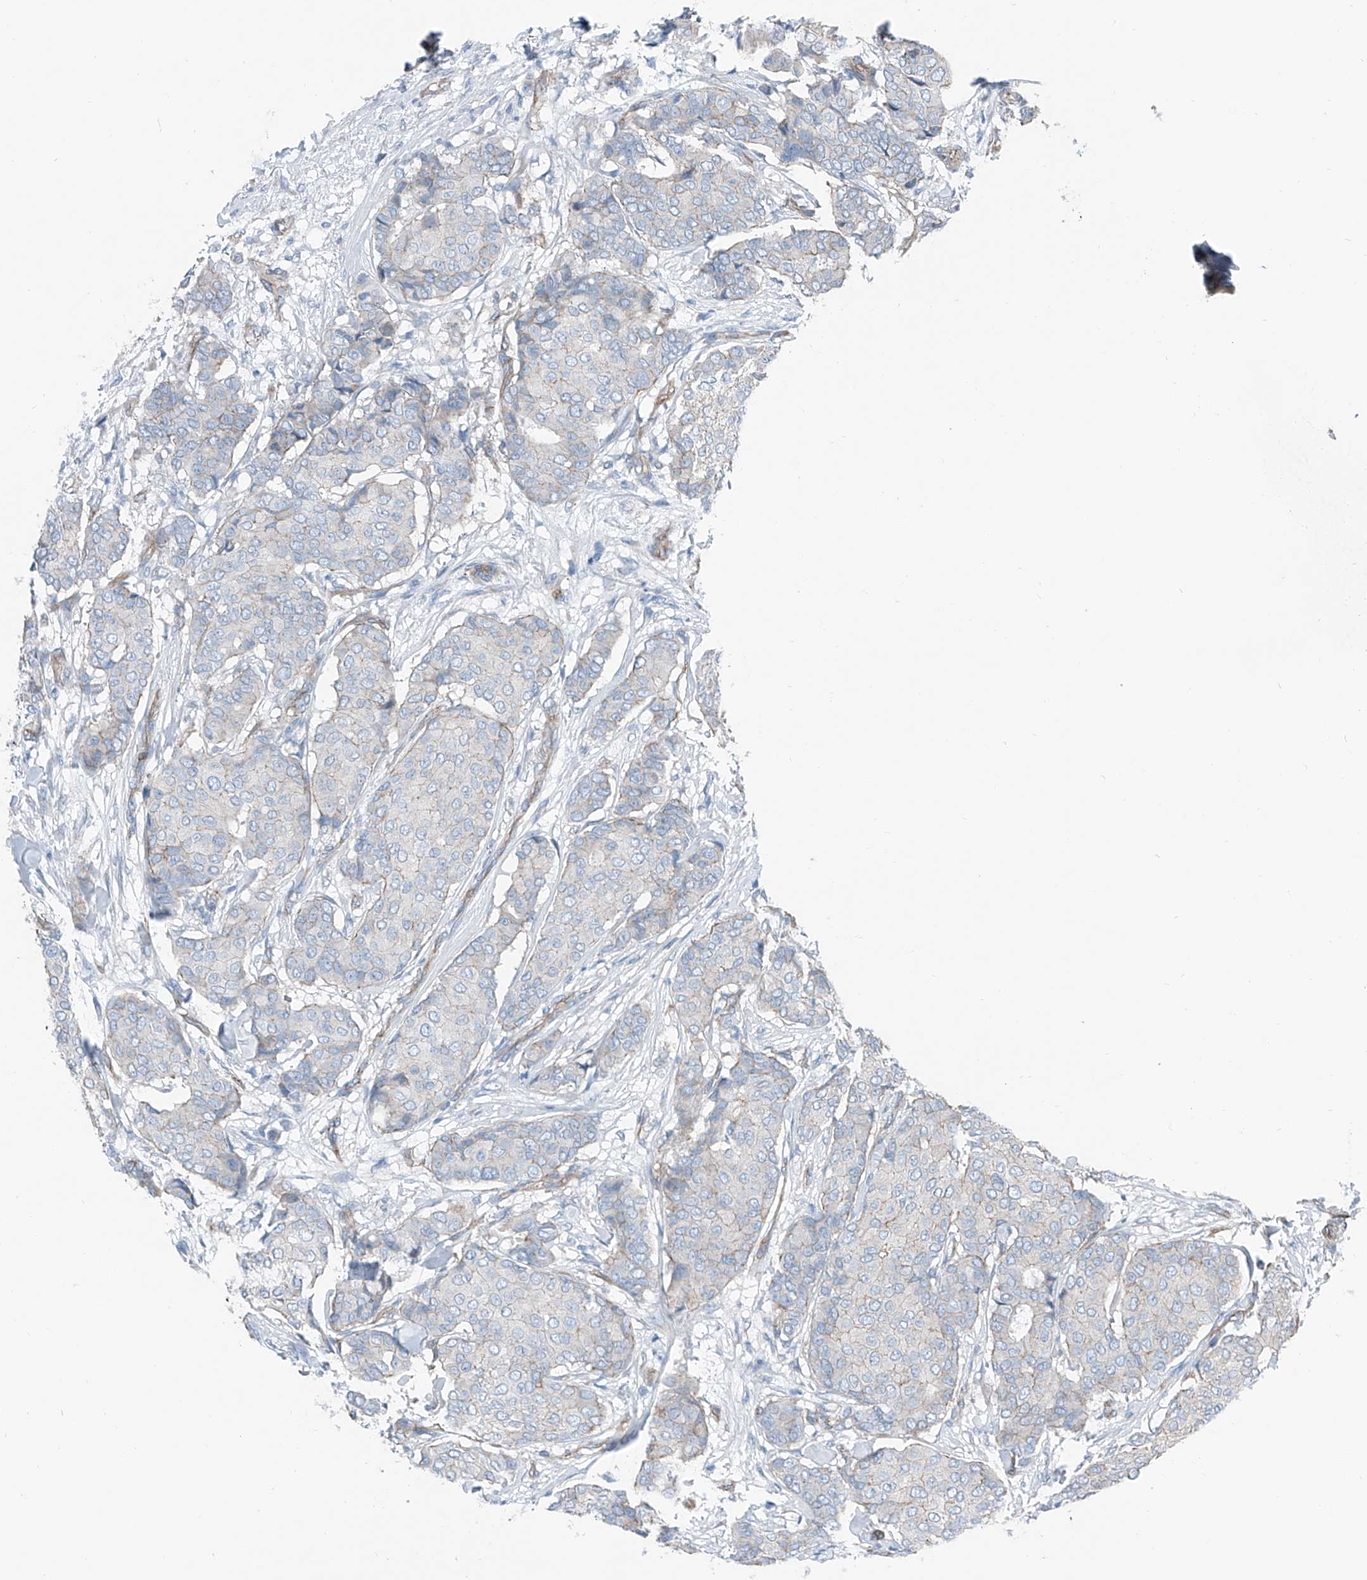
{"staining": {"intensity": "negative", "quantity": "none", "location": "none"}, "tissue": "breast cancer", "cell_type": "Tumor cells", "image_type": "cancer", "snomed": [{"axis": "morphology", "description": "Duct carcinoma"}, {"axis": "topography", "description": "Breast"}], "caption": "An image of human breast cancer (infiltrating ductal carcinoma) is negative for staining in tumor cells.", "gene": "THEMIS2", "patient": {"sex": "female", "age": 75}}